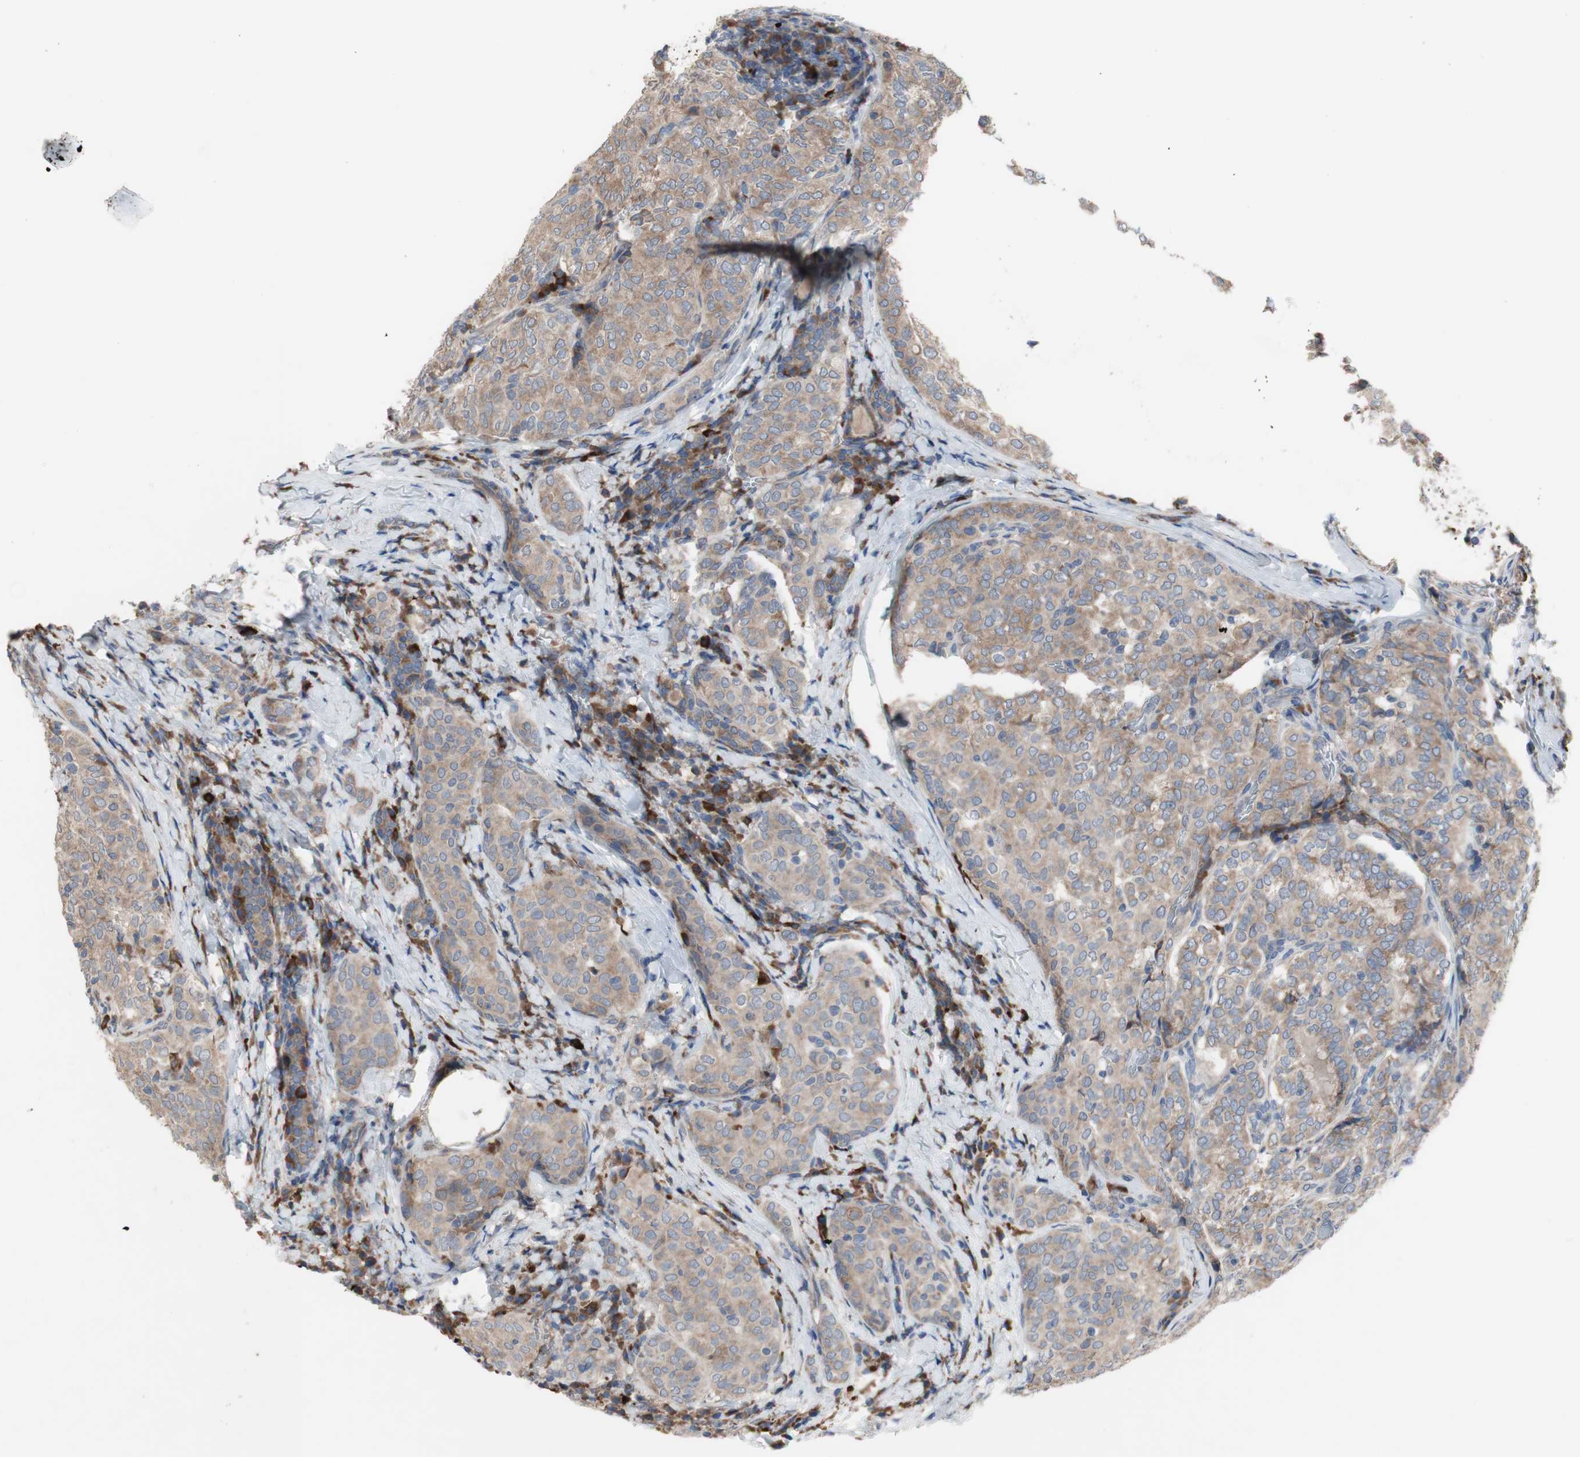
{"staining": {"intensity": "moderate", "quantity": ">75%", "location": "cytoplasmic/membranous"}, "tissue": "thyroid cancer", "cell_type": "Tumor cells", "image_type": "cancer", "snomed": [{"axis": "morphology", "description": "Normal tissue, NOS"}, {"axis": "morphology", "description": "Papillary adenocarcinoma, NOS"}, {"axis": "topography", "description": "Thyroid gland"}], "caption": "Tumor cells demonstrate moderate cytoplasmic/membranous expression in about >75% of cells in thyroid cancer. Using DAB (3,3'-diaminobenzidine) (brown) and hematoxylin (blue) stains, captured at high magnification using brightfield microscopy.", "gene": "TTC14", "patient": {"sex": "female", "age": 30}}